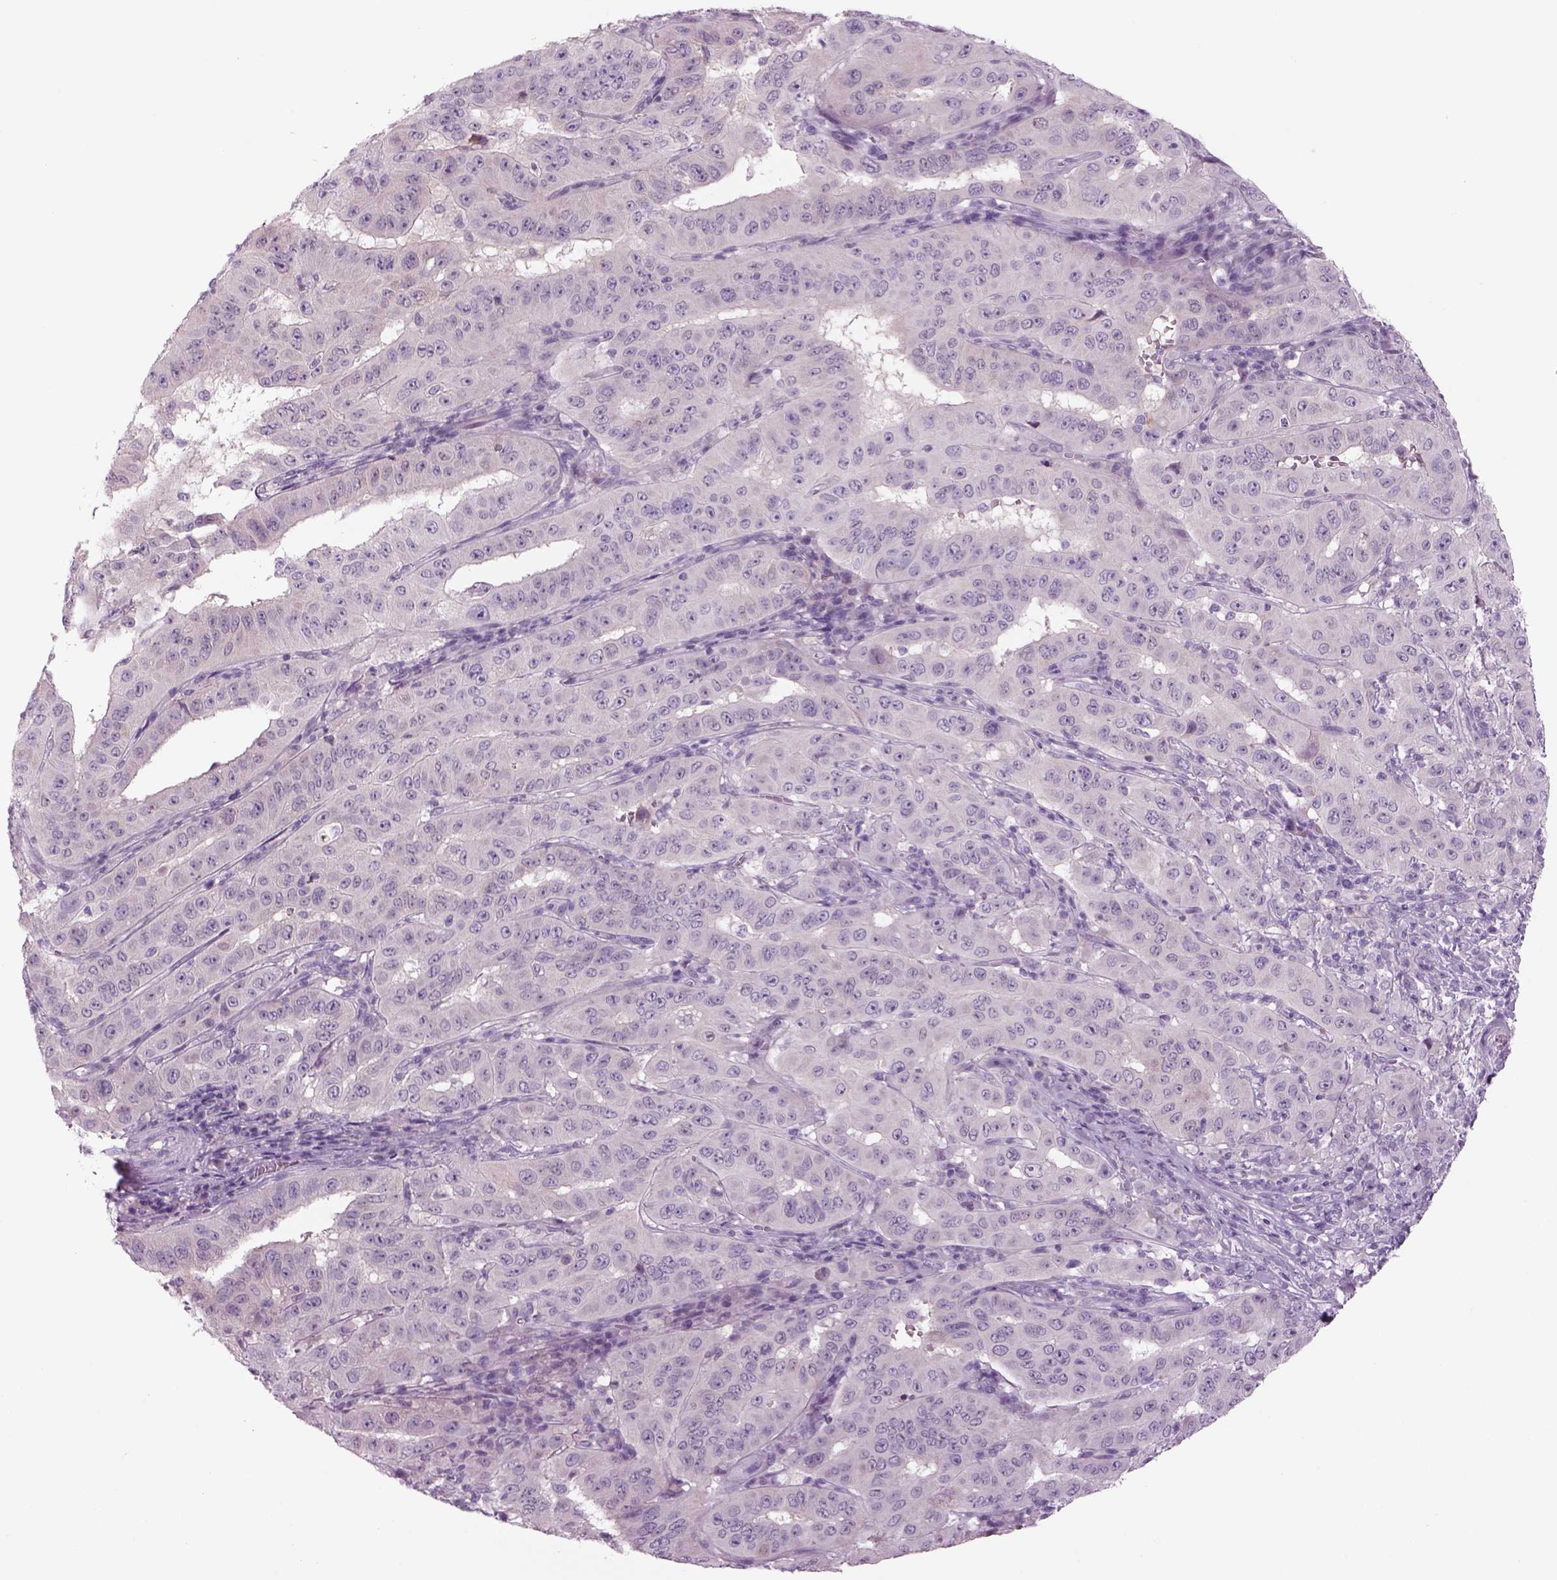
{"staining": {"intensity": "weak", "quantity": "<25%", "location": "cytoplasmic/membranous"}, "tissue": "pancreatic cancer", "cell_type": "Tumor cells", "image_type": "cancer", "snomed": [{"axis": "morphology", "description": "Adenocarcinoma, NOS"}, {"axis": "topography", "description": "Pancreas"}], "caption": "Image shows no protein positivity in tumor cells of pancreatic cancer (adenocarcinoma) tissue.", "gene": "MDH1B", "patient": {"sex": "male", "age": 63}}